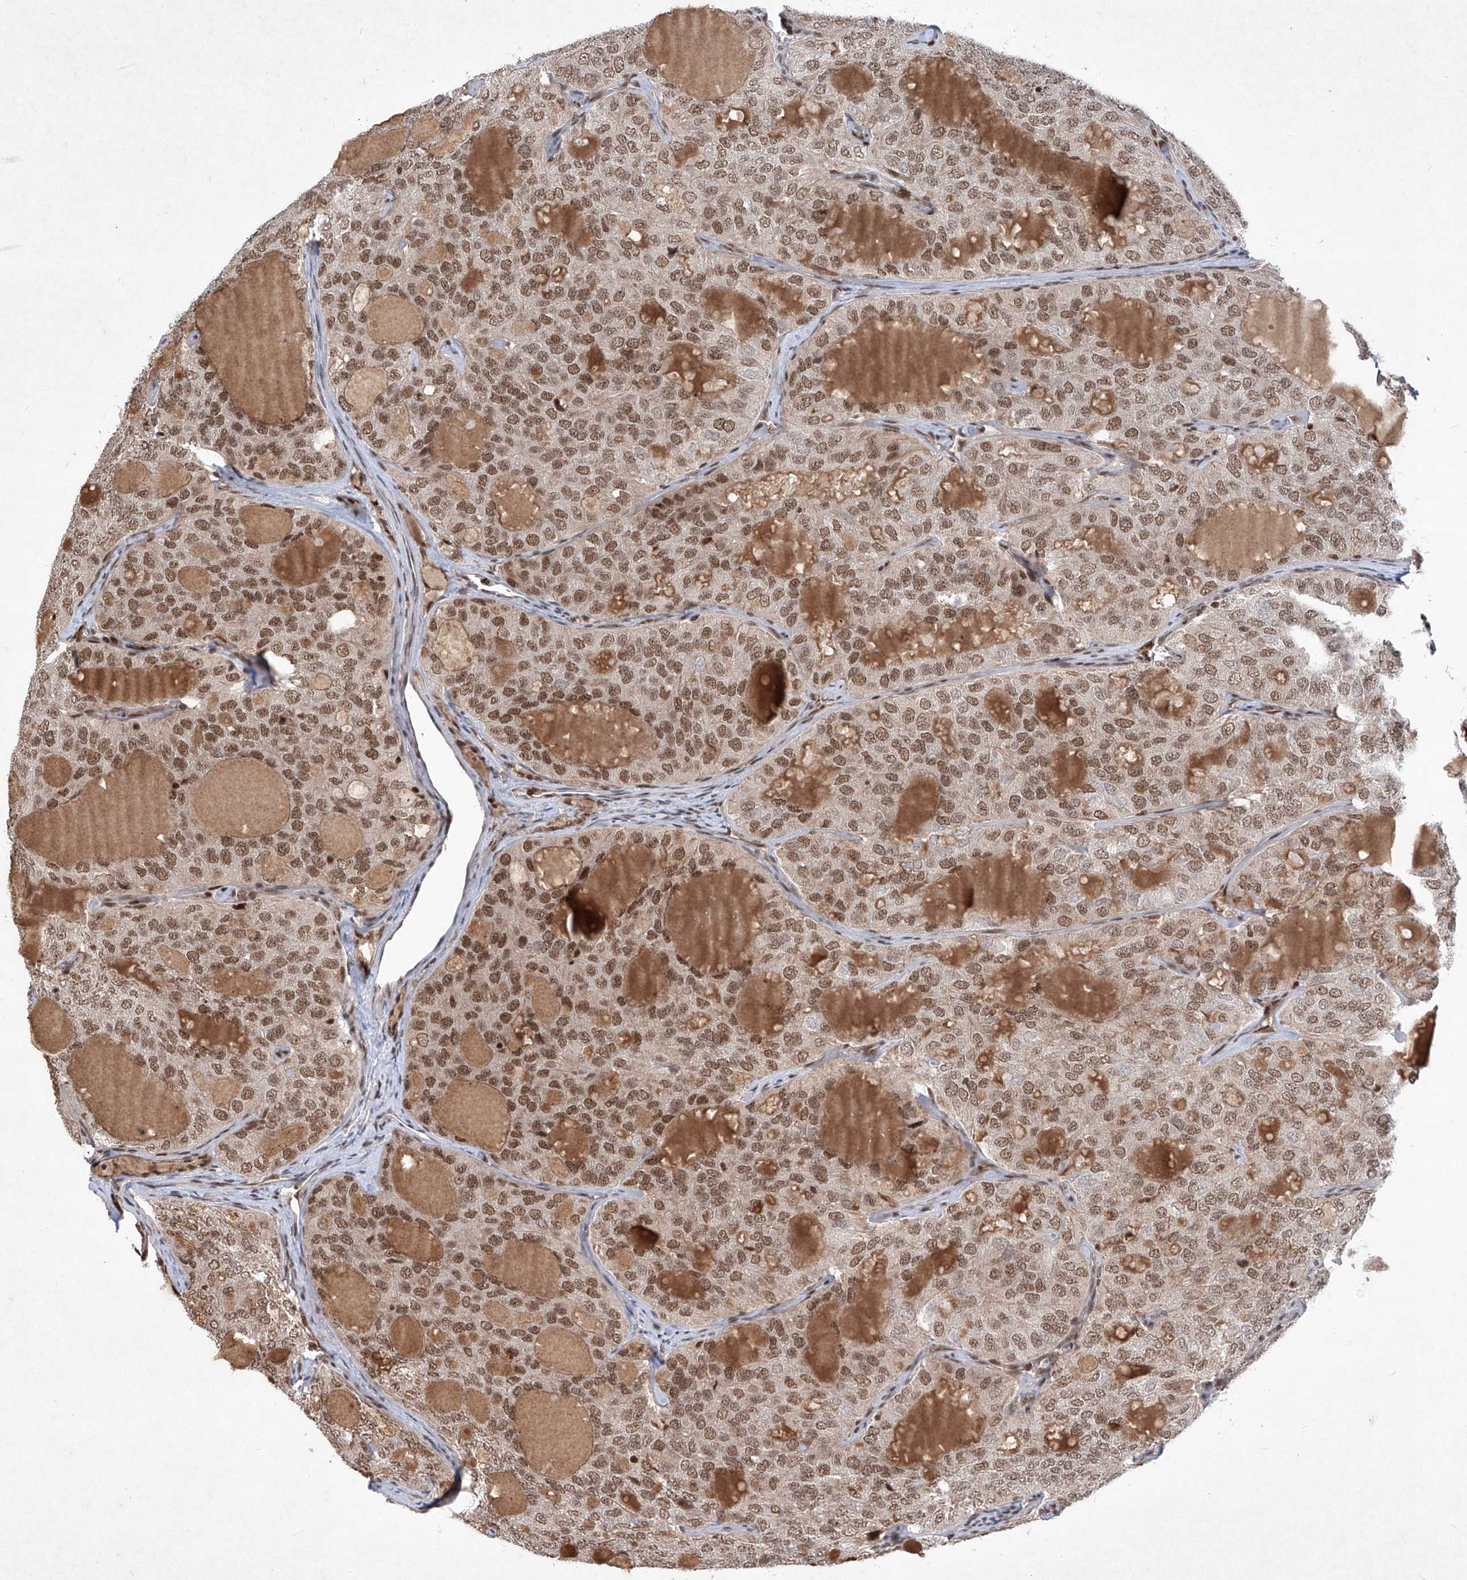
{"staining": {"intensity": "moderate", "quantity": ">75%", "location": "nuclear"}, "tissue": "thyroid cancer", "cell_type": "Tumor cells", "image_type": "cancer", "snomed": [{"axis": "morphology", "description": "Follicular adenoma carcinoma, NOS"}, {"axis": "topography", "description": "Thyroid gland"}], "caption": "The micrograph shows staining of follicular adenoma carcinoma (thyroid), revealing moderate nuclear protein staining (brown color) within tumor cells.", "gene": "IRF2", "patient": {"sex": "male", "age": 75}}